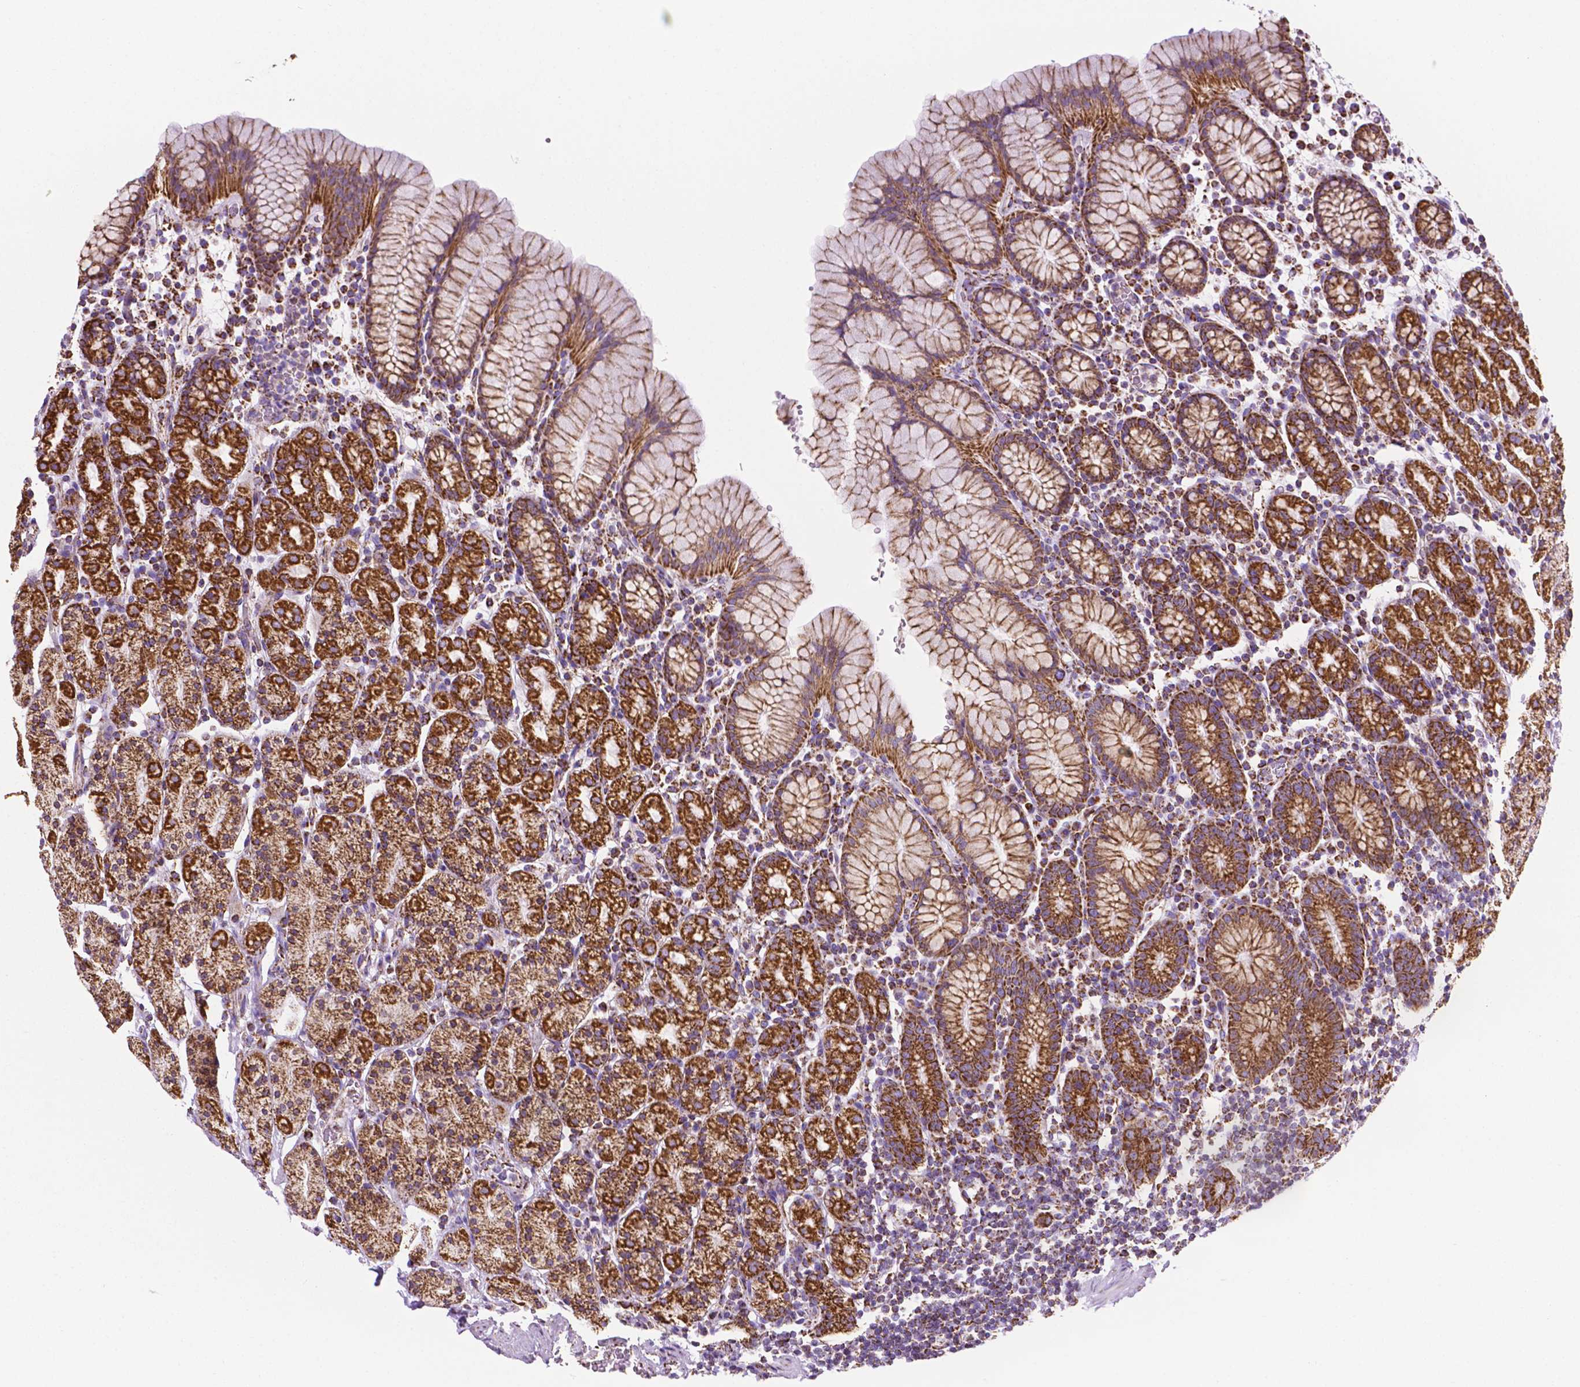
{"staining": {"intensity": "strong", "quantity": ">75%", "location": "cytoplasmic/membranous"}, "tissue": "stomach", "cell_type": "Glandular cells", "image_type": "normal", "snomed": [{"axis": "morphology", "description": "Normal tissue, NOS"}, {"axis": "topography", "description": "Stomach, upper"}, {"axis": "topography", "description": "Stomach"}], "caption": "Protein expression by IHC displays strong cytoplasmic/membranous expression in approximately >75% of glandular cells in benign stomach.", "gene": "RMDN3", "patient": {"sex": "male", "age": 62}}